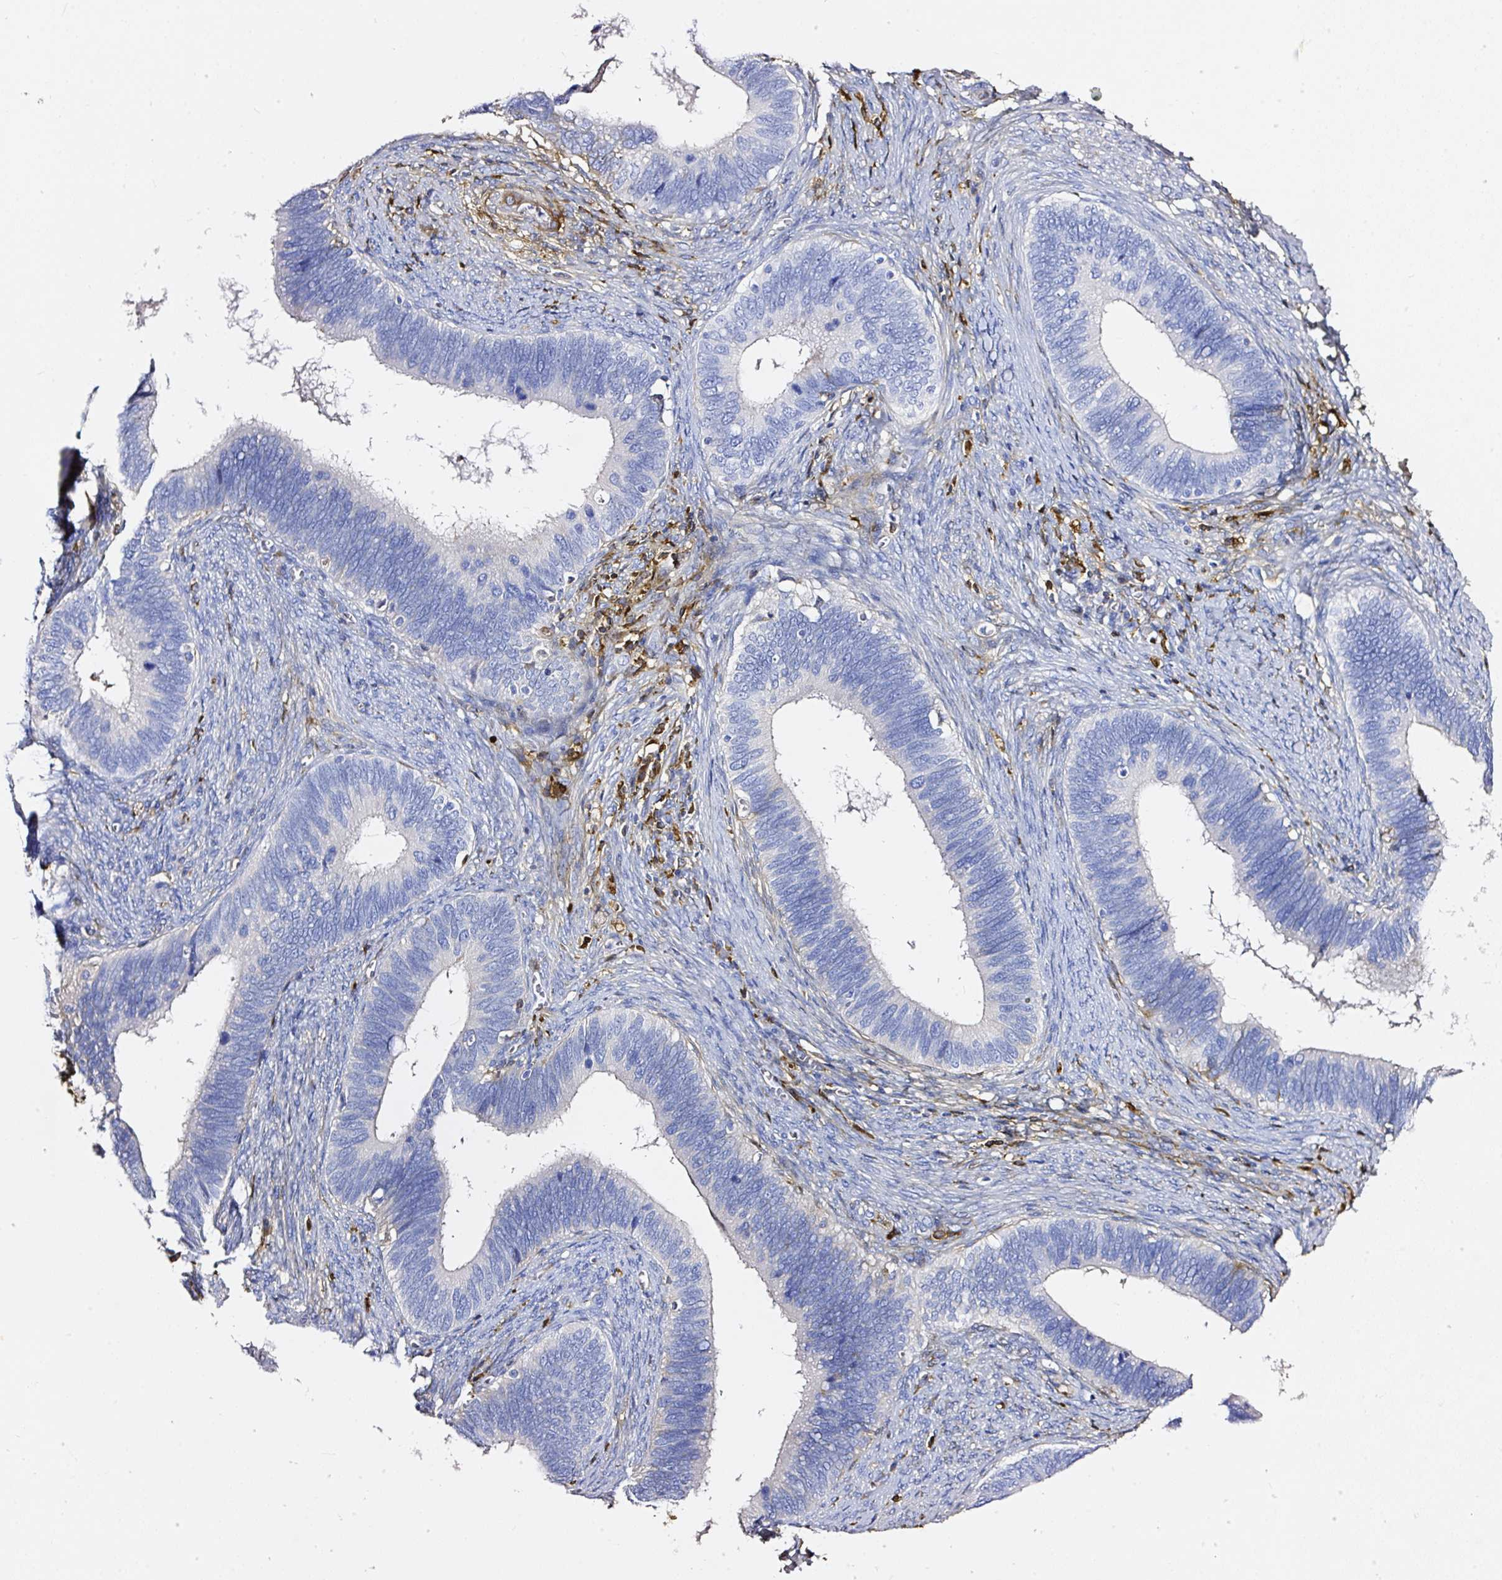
{"staining": {"intensity": "negative", "quantity": "none", "location": "none"}, "tissue": "cervical cancer", "cell_type": "Tumor cells", "image_type": "cancer", "snomed": [{"axis": "morphology", "description": "Adenocarcinoma, NOS"}, {"axis": "topography", "description": "Cervix"}], "caption": "Tumor cells are negative for protein expression in human adenocarcinoma (cervical).", "gene": "CLEC3B", "patient": {"sex": "female", "age": 42}}